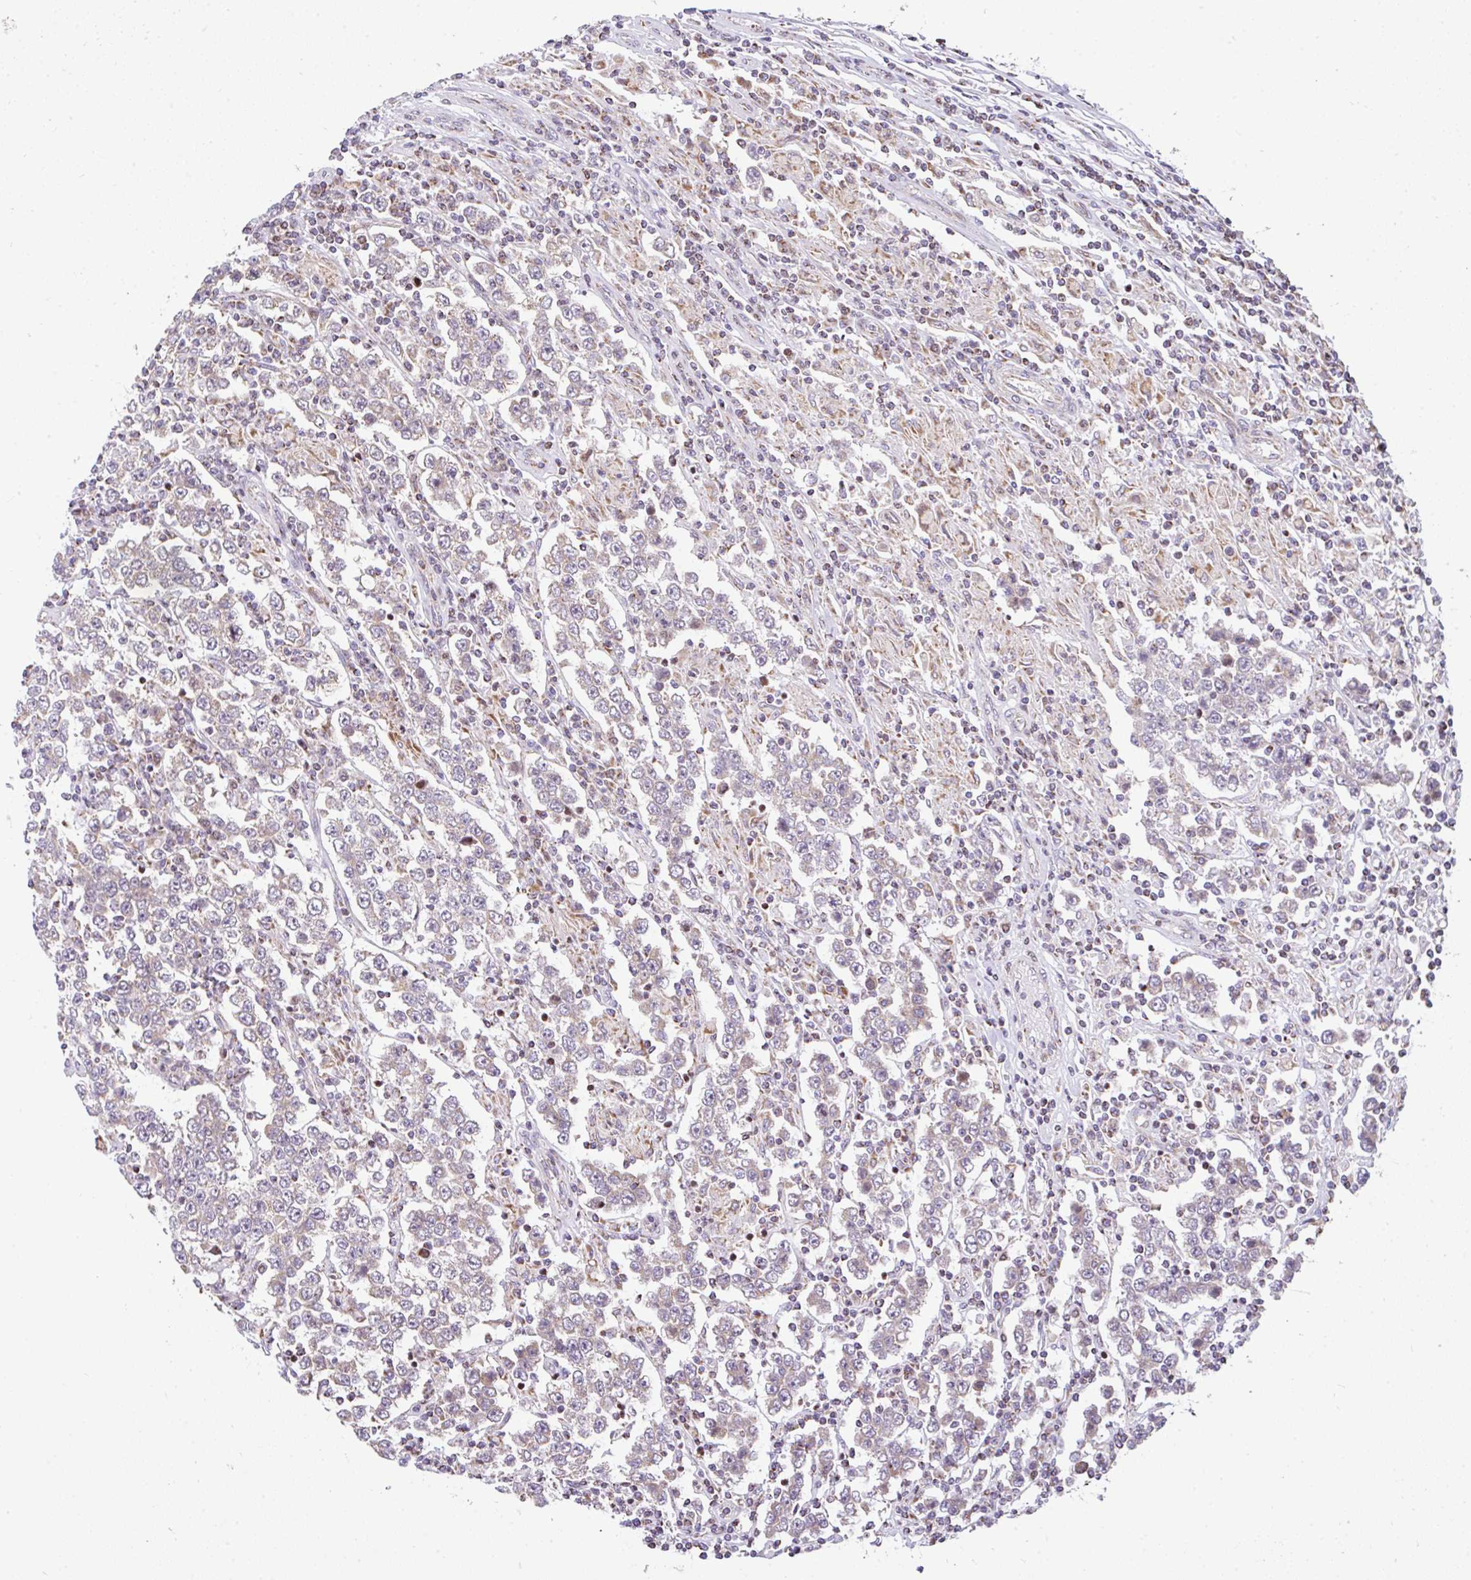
{"staining": {"intensity": "negative", "quantity": "none", "location": "none"}, "tissue": "testis cancer", "cell_type": "Tumor cells", "image_type": "cancer", "snomed": [{"axis": "morphology", "description": "Normal tissue, NOS"}, {"axis": "morphology", "description": "Urothelial carcinoma, High grade"}, {"axis": "morphology", "description": "Seminoma, NOS"}, {"axis": "morphology", "description": "Carcinoma, Embryonal, NOS"}, {"axis": "topography", "description": "Urinary bladder"}, {"axis": "topography", "description": "Testis"}], "caption": "Immunohistochemistry (IHC) photomicrograph of testis cancer (embryonal carcinoma) stained for a protein (brown), which reveals no positivity in tumor cells. The staining is performed using DAB (3,3'-diaminobenzidine) brown chromogen with nuclei counter-stained in using hematoxylin.", "gene": "FIGNL1", "patient": {"sex": "male", "age": 41}}